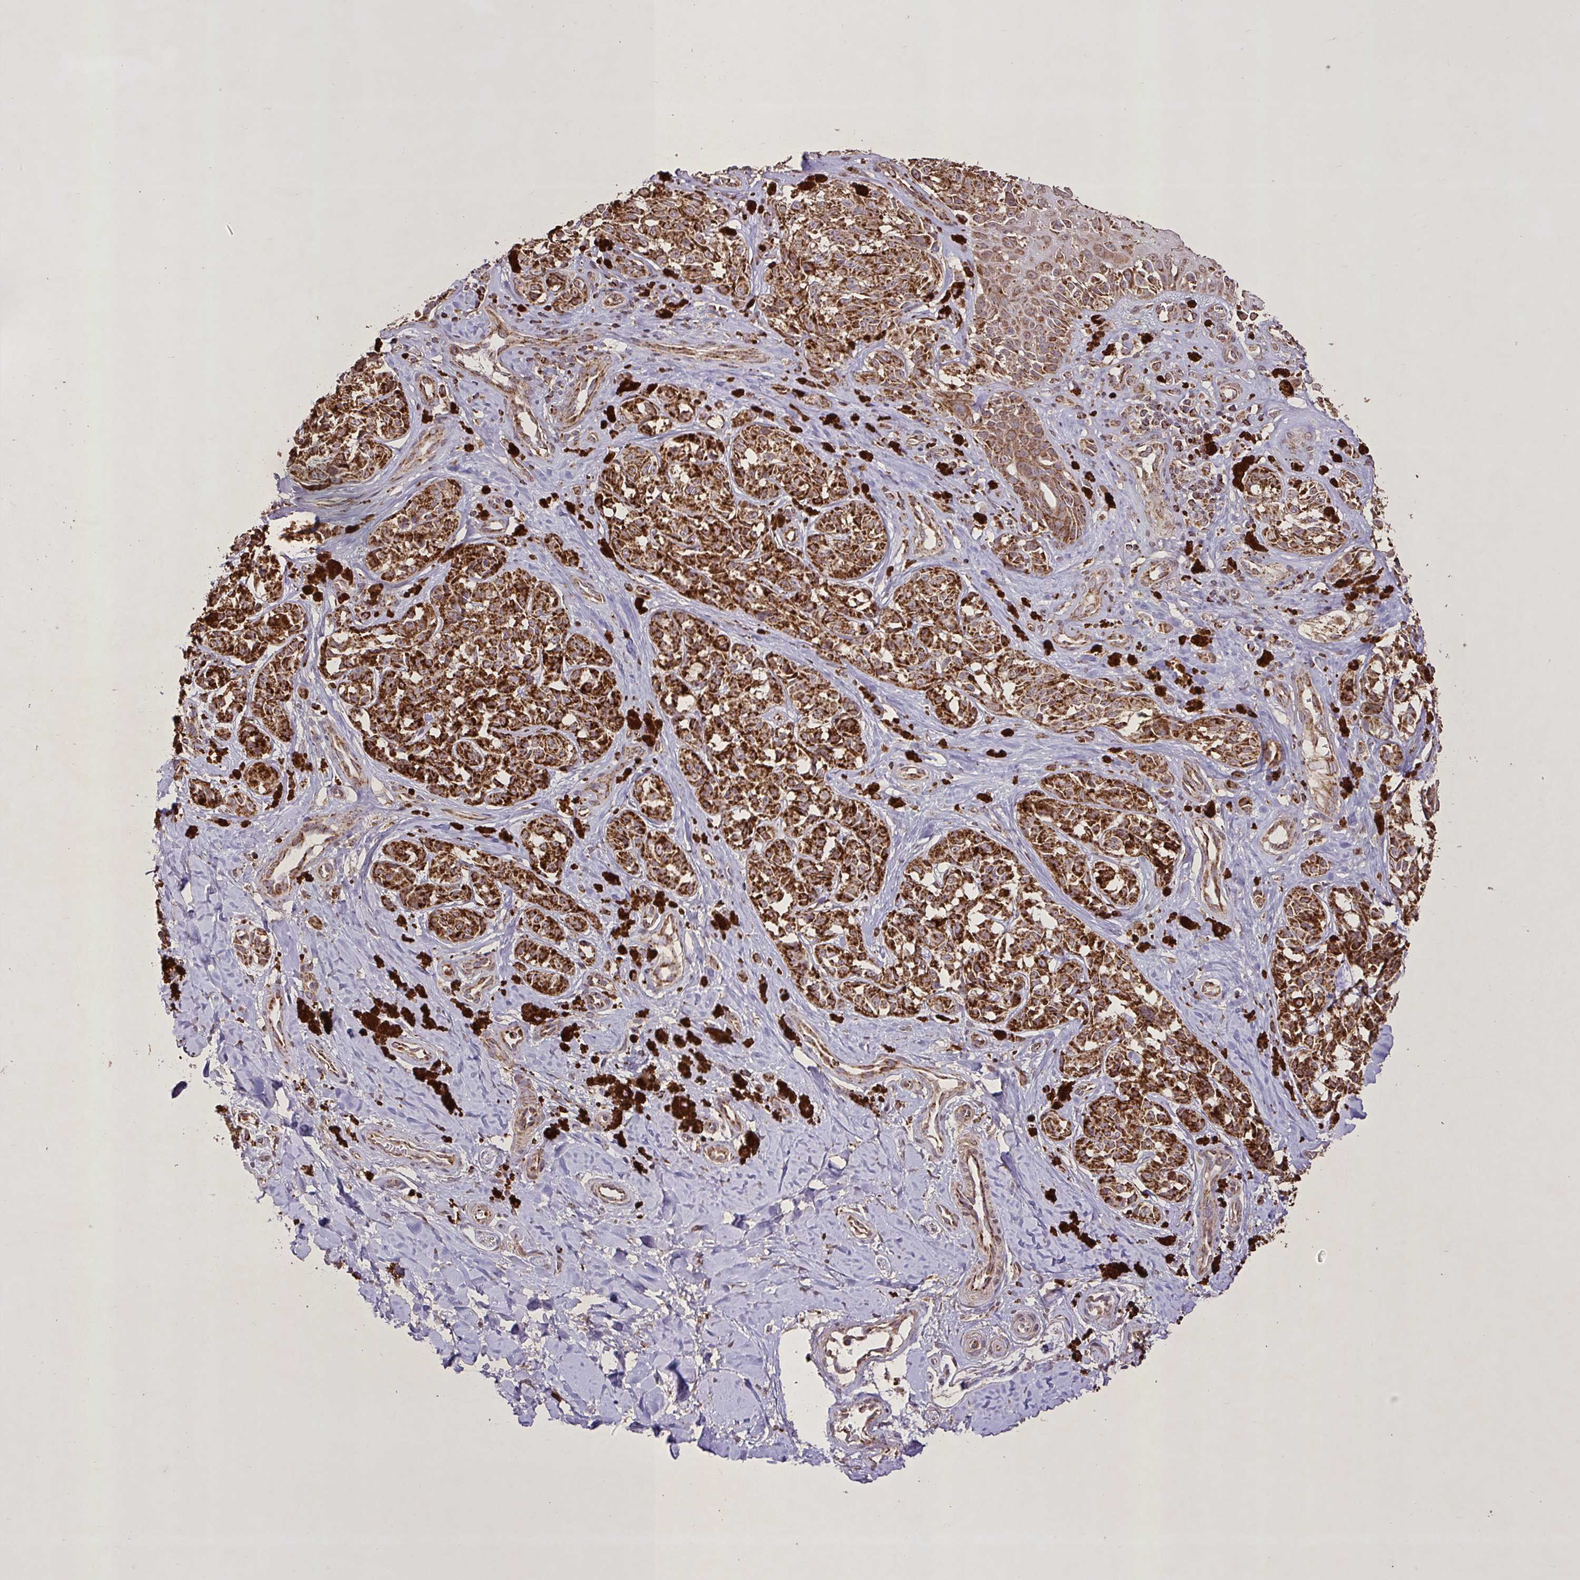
{"staining": {"intensity": "strong", "quantity": ">75%", "location": "cytoplasmic/membranous"}, "tissue": "melanoma", "cell_type": "Tumor cells", "image_type": "cancer", "snomed": [{"axis": "morphology", "description": "Malignant melanoma, NOS"}, {"axis": "topography", "description": "Skin"}], "caption": "A brown stain labels strong cytoplasmic/membranous expression of a protein in human malignant melanoma tumor cells.", "gene": "AGK", "patient": {"sex": "female", "age": 65}}